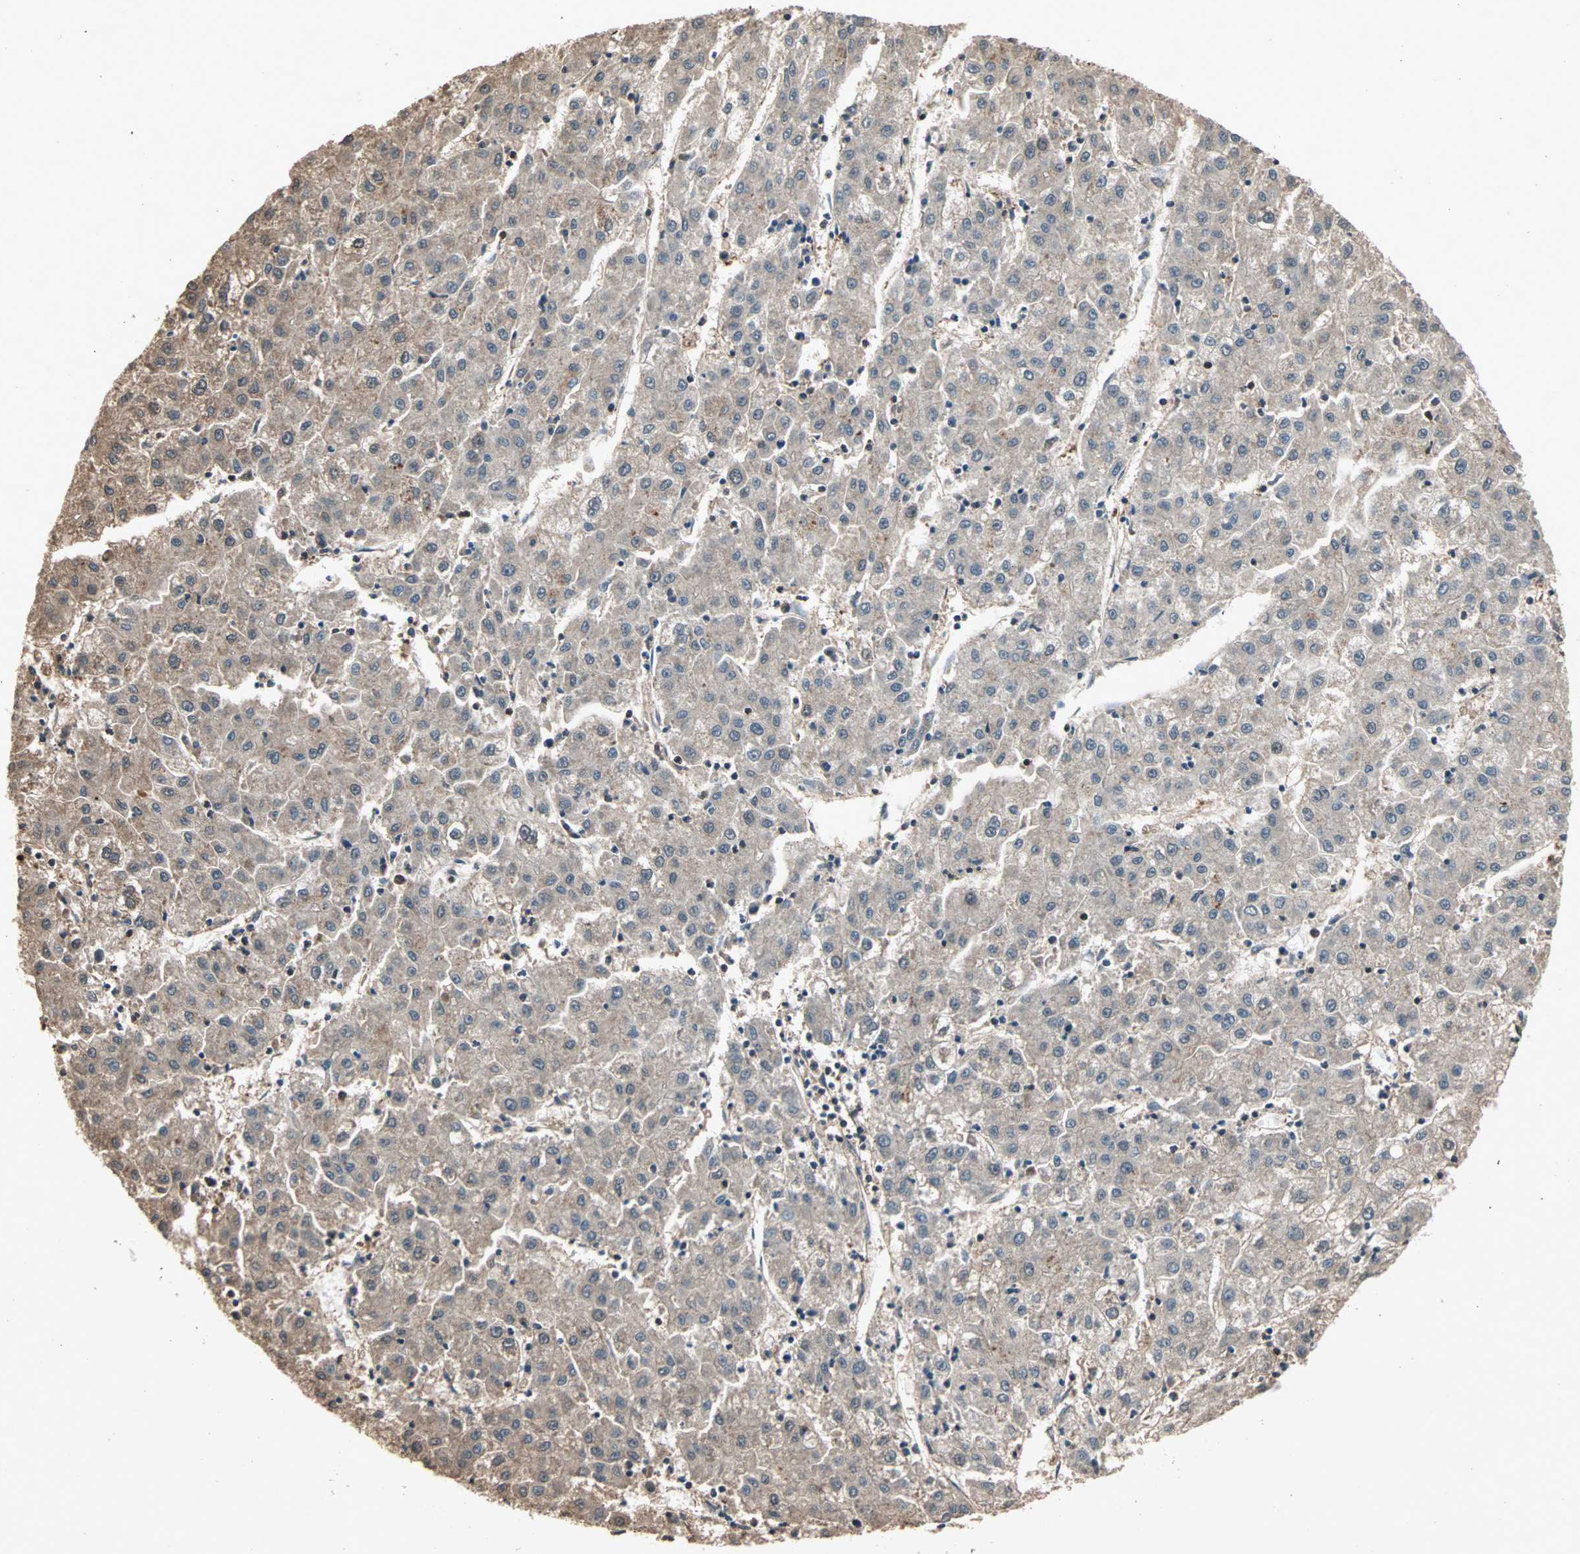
{"staining": {"intensity": "weak", "quantity": ">75%", "location": "cytoplasmic/membranous"}, "tissue": "liver cancer", "cell_type": "Tumor cells", "image_type": "cancer", "snomed": [{"axis": "morphology", "description": "Carcinoma, Hepatocellular, NOS"}, {"axis": "topography", "description": "Liver"}], "caption": "Brown immunohistochemical staining in human hepatocellular carcinoma (liver) reveals weak cytoplasmic/membranous expression in approximately >75% of tumor cells.", "gene": "DRG2", "patient": {"sex": "male", "age": 72}}